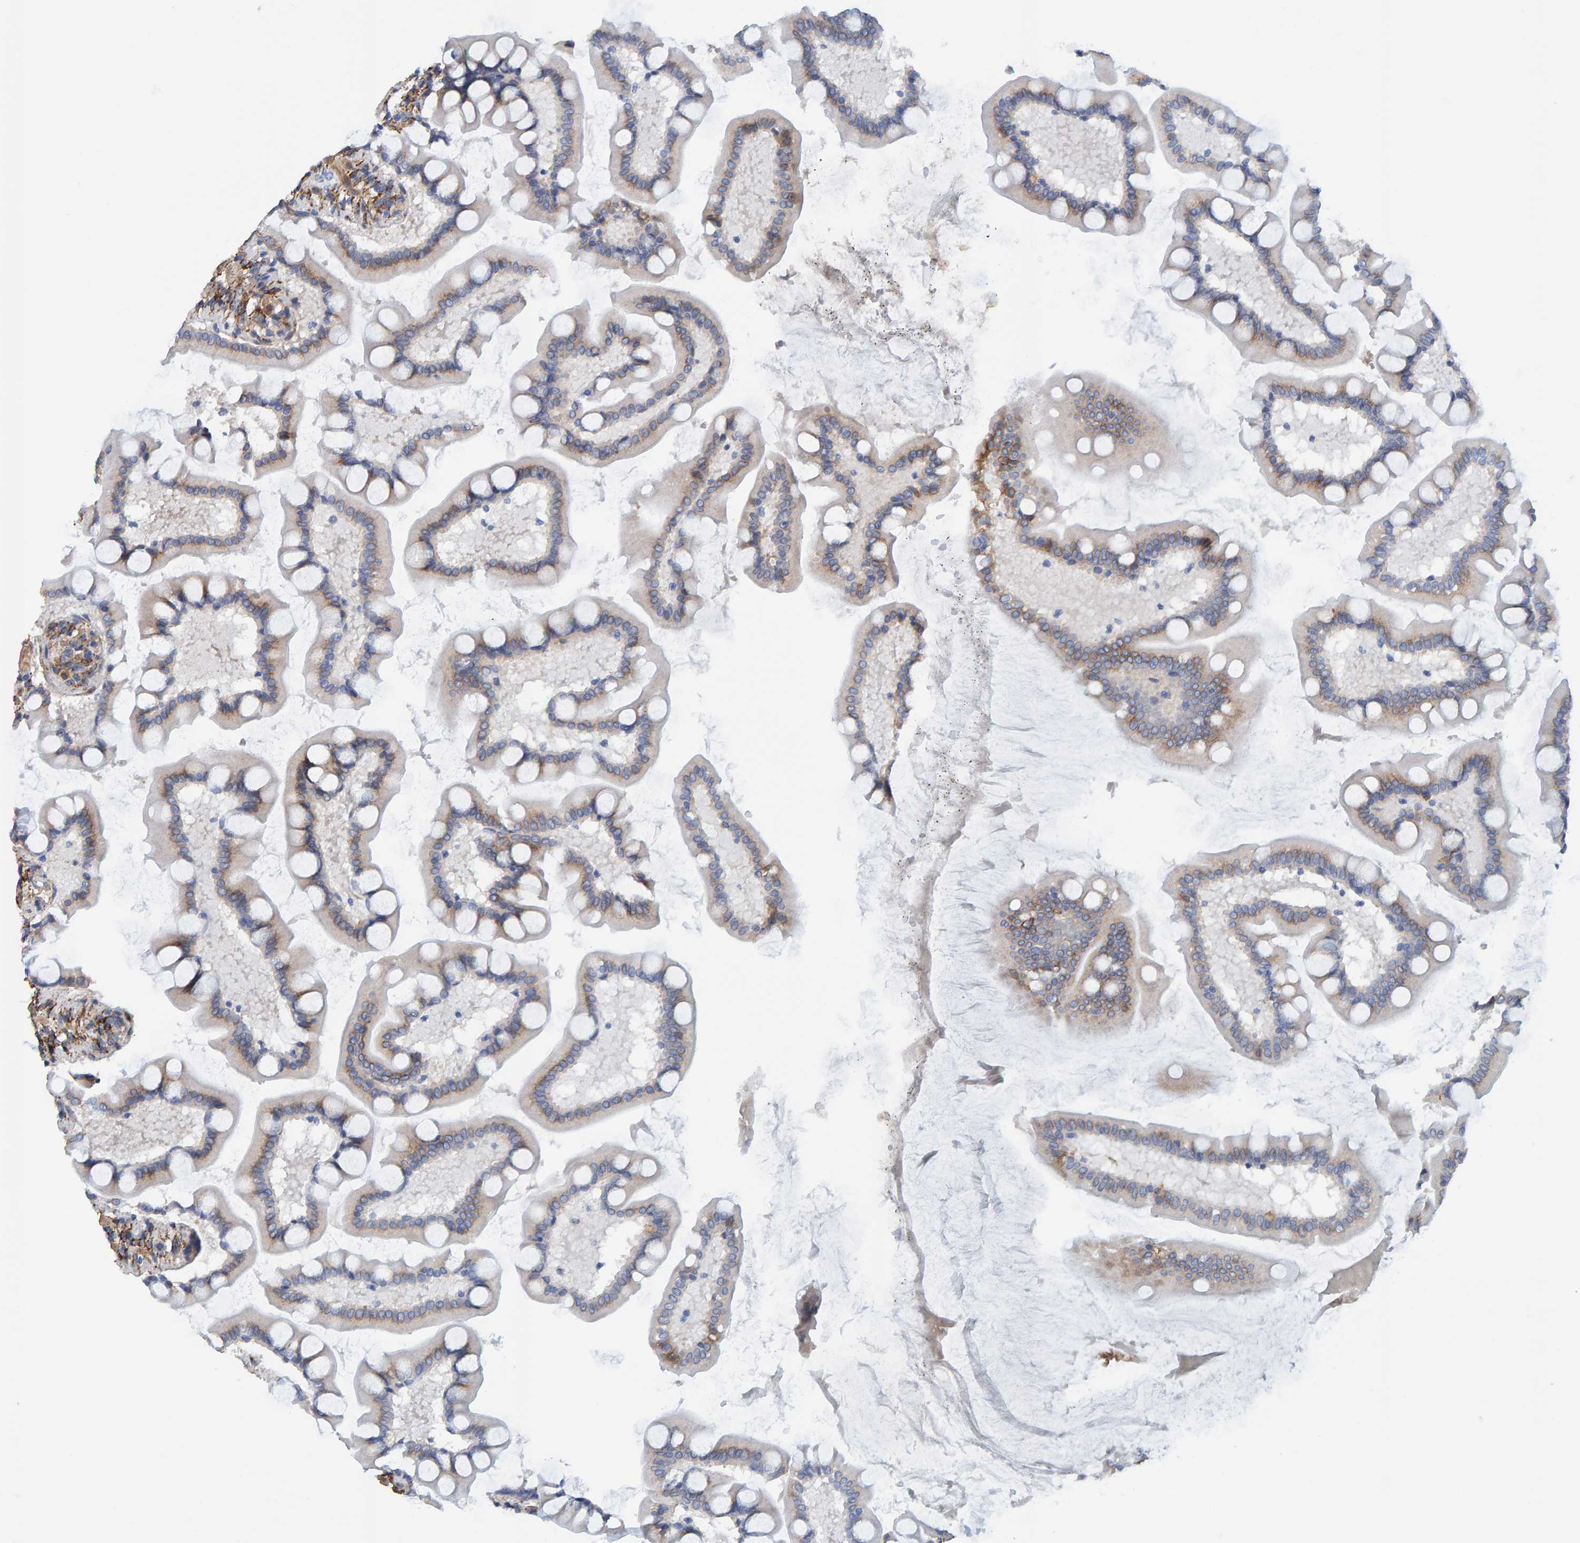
{"staining": {"intensity": "weak", "quantity": "25%-75%", "location": "cytoplasmic/membranous"}, "tissue": "small intestine", "cell_type": "Glandular cells", "image_type": "normal", "snomed": [{"axis": "morphology", "description": "Normal tissue, NOS"}, {"axis": "topography", "description": "Small intestine"}], "caption": "Small intestine stained with immunohistochemistry (IHC) displays weak cytoplasmic/membranous positivity in about 25%-75% of glandular cells. (brown staining indicates protein expression, while blue staining denotes nuclei).", "gene": "LRP1", "patient": {"sex": "male", "age": 41}}